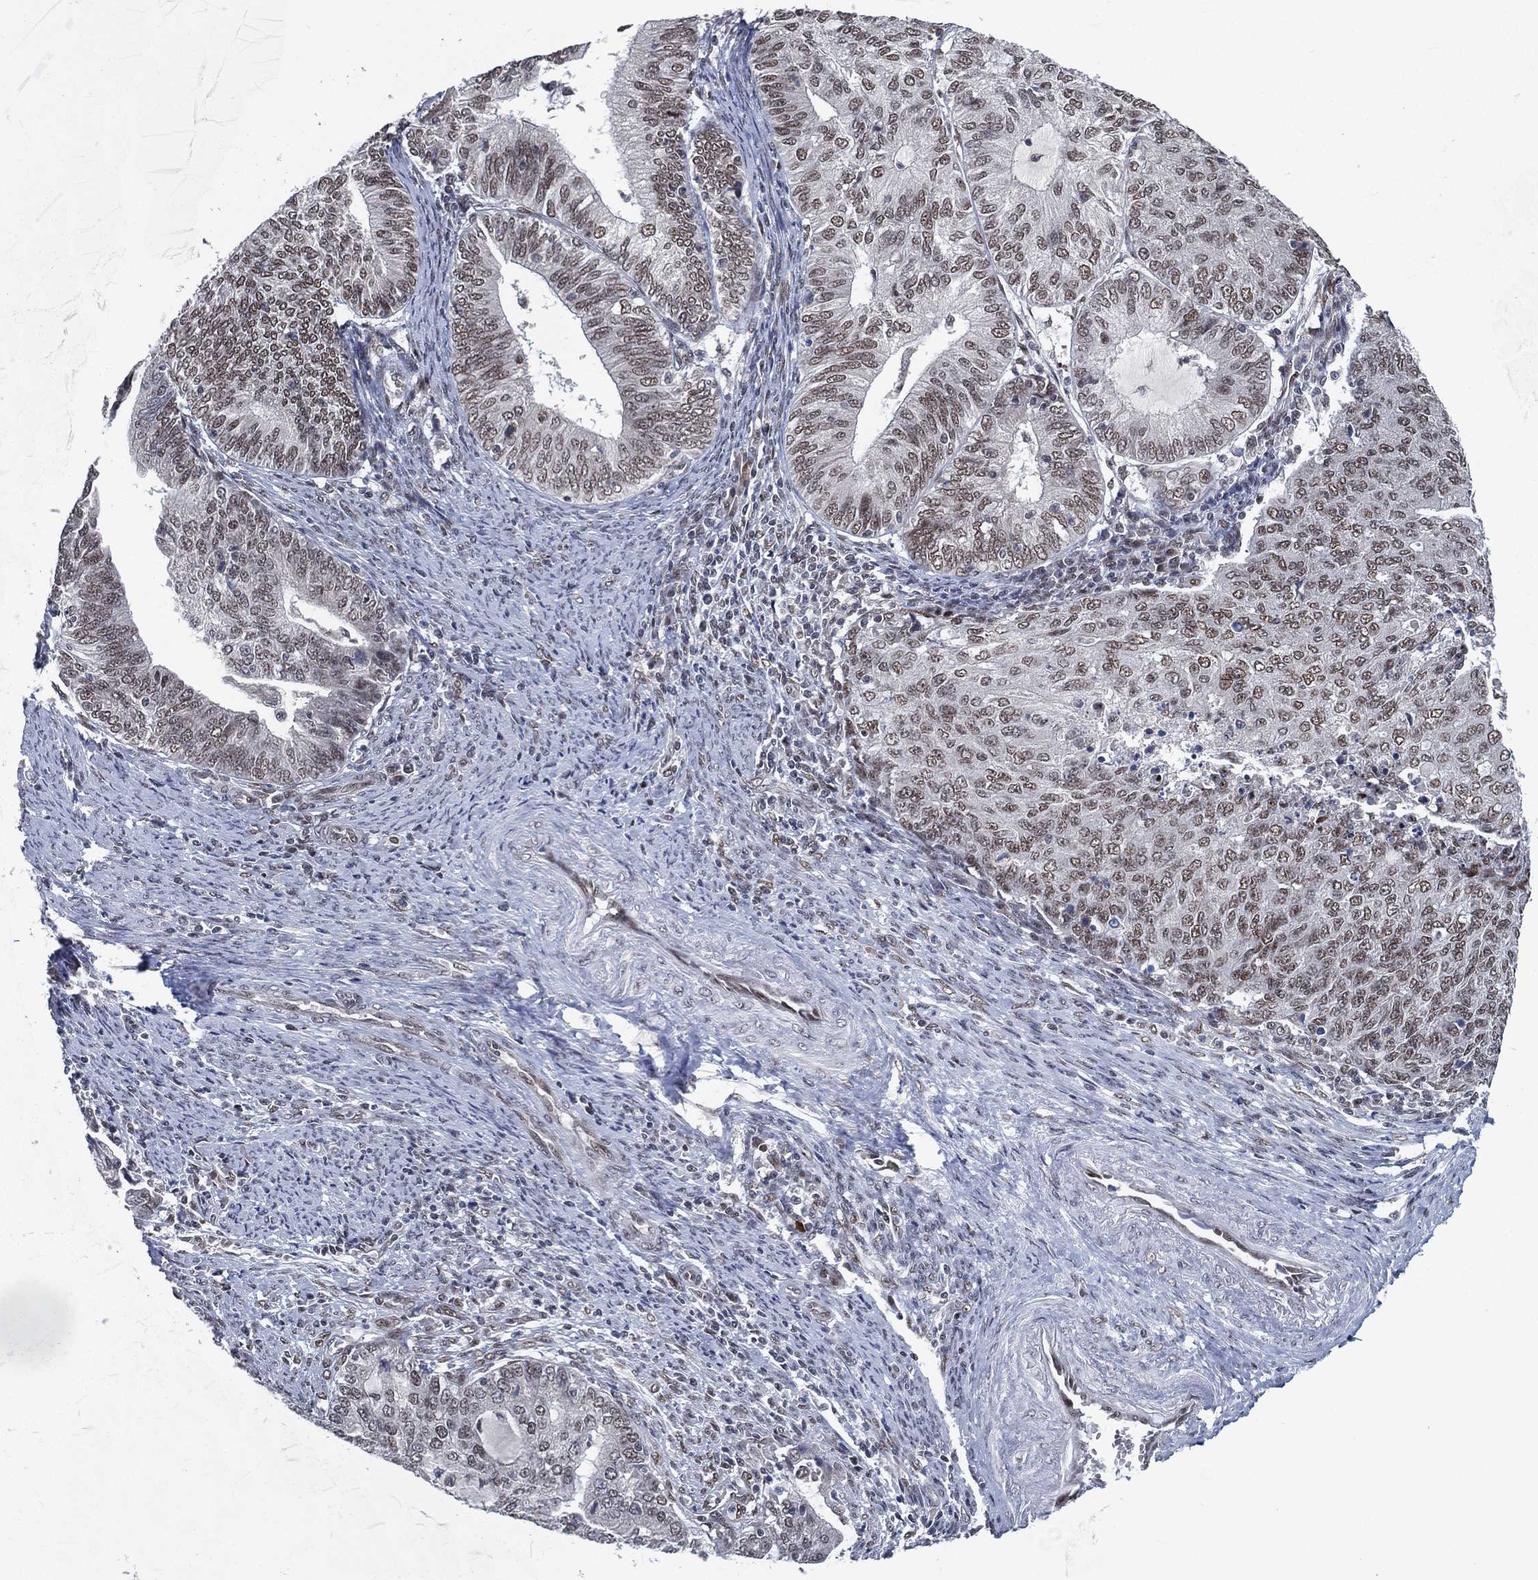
{"staining": {"intensity": "weak", "quantity": "25%-75%", "location": "nuclear"}, "tissue": "endometrial cancer", "cell_type": "Tumor cells", "image_type": "cancer", "snomed": [{"axis": "morphology", "description": "Adenocarcinoma, NOS"}, {"axis": "topography", "description": "Endometrium"}], "caption": "A brown stain shows weak nuclear positivity of a protein in endometrial cancer (adenocarcinoma) tumor cells.", "gene": "YLPM1", "patient": {"sex": "female", "age": 82}}